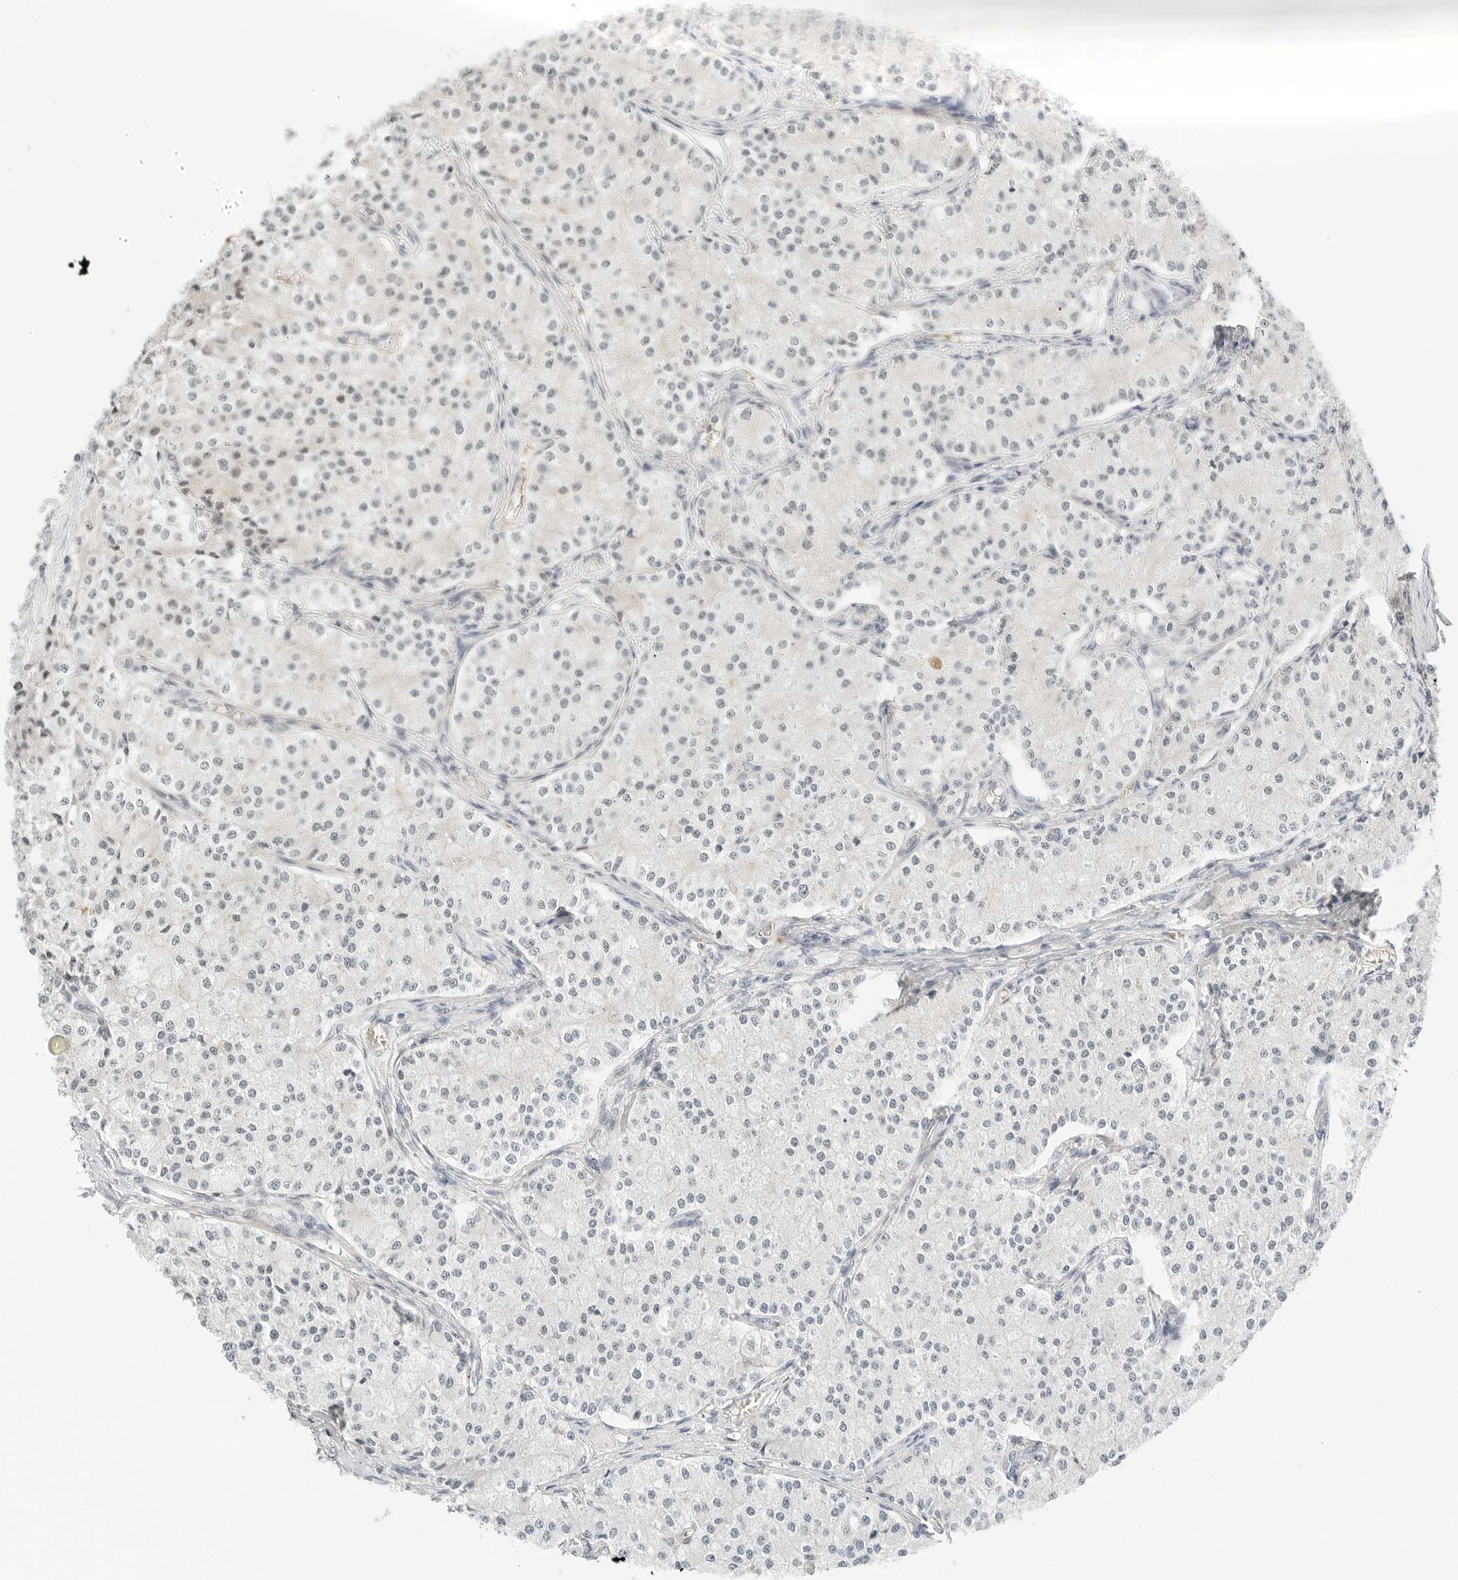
{"staining": {"intensity": "negative", "quantity": "none", "location": "none"}, "tissue": "carcinoid", "cell_type": "Tumor cells", "image_type": "cancer", "snomed": [{"axis": "morphology", "description": "Carcinoid, malignant, NOS"}, {"axis": "topography", "description": "Colon"}], "caption": "Immunohistochemistry (IHC) image of human carcinoid stained for a protein (brown), which reveals no positivity in tumor cells.", "gene": "NEO1", "patient": {"sex": "female", "age": 52}}